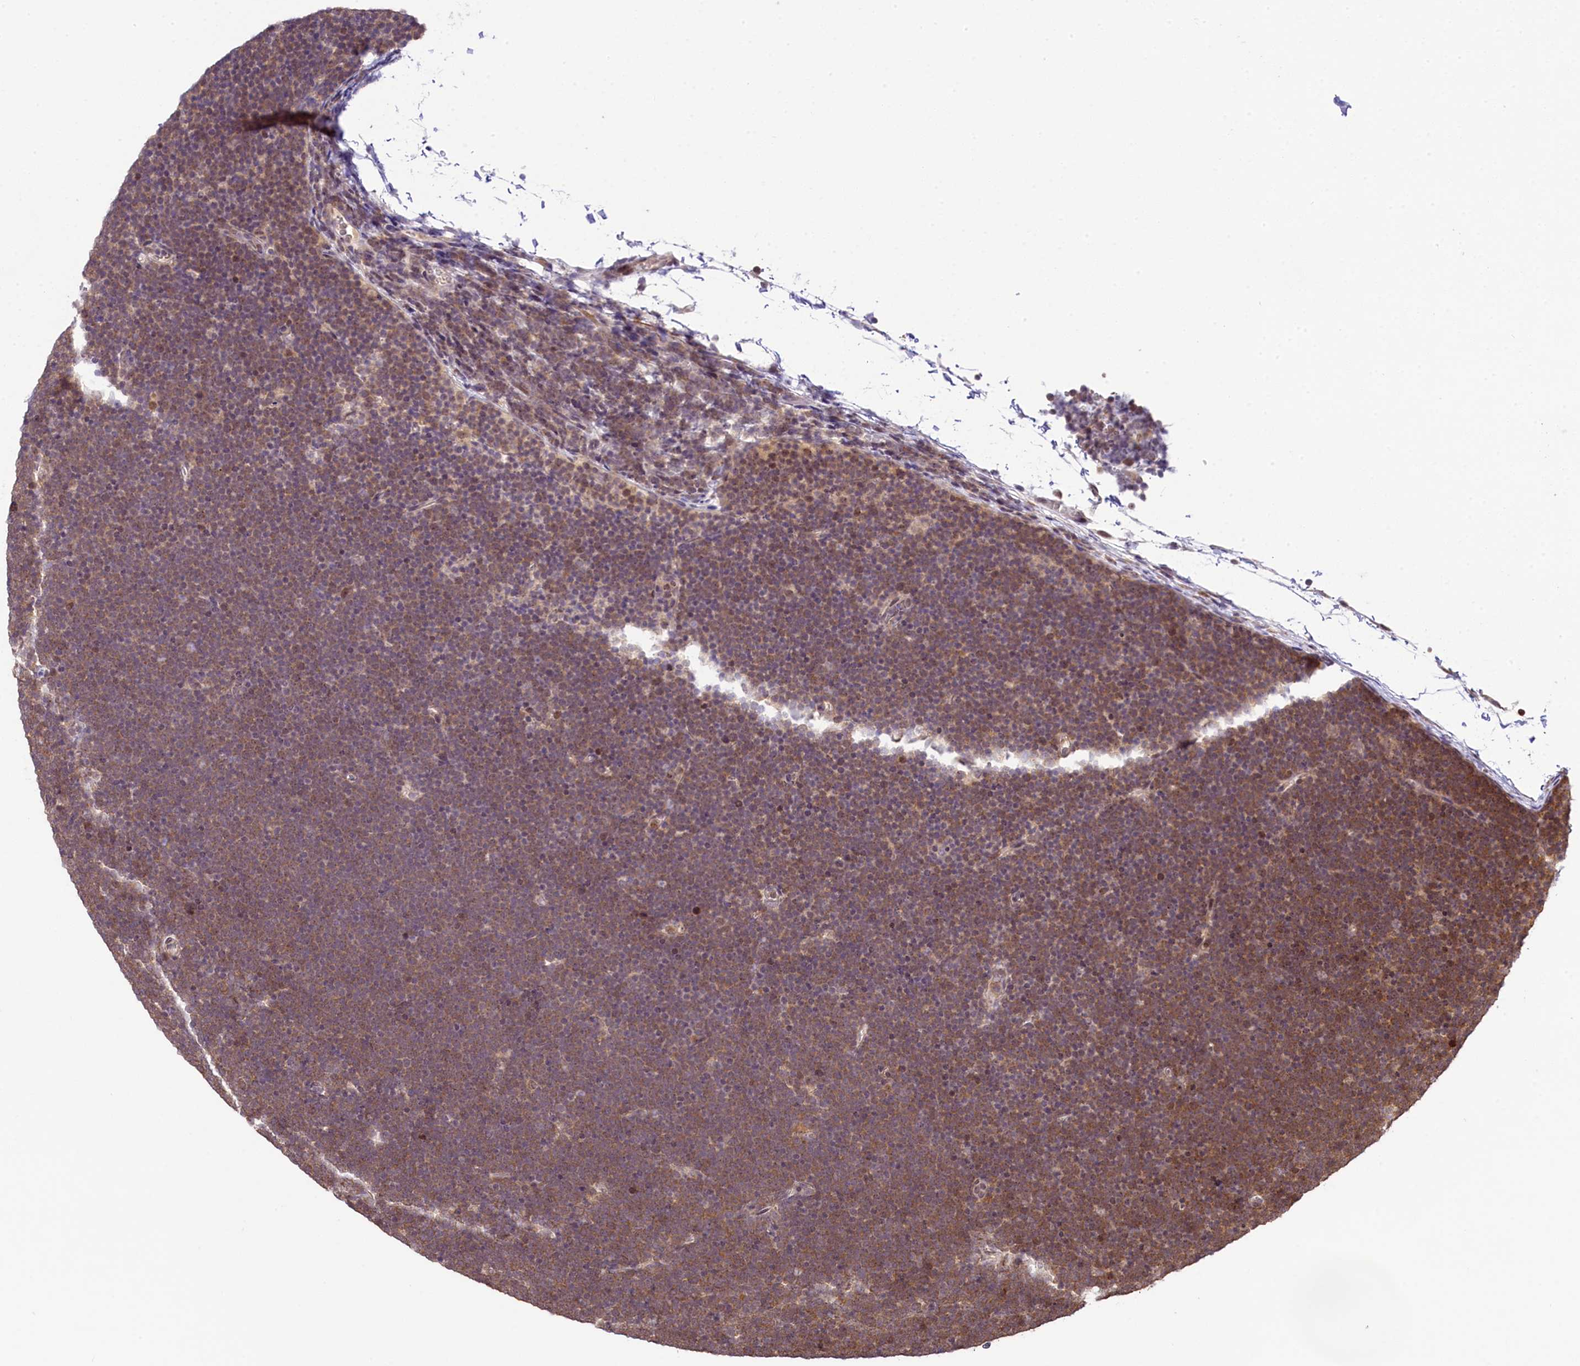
{"staining": {"intensity": "weak", "quantity": ">75%", "location": "cytoplasmic/membranous"}, "tissue": "lymphoma", "cell_type": "Tumor cells", "image_type": "cancer", "snomed": [{"axis": "morphology", "description": "Malignant lymphoma, non-Hodgkin's type, High grade"}, {"axis": "topography", "description": "Lymph node"}], "caption": "A histopathology image showing weak cytoplasmic/membranous expression in approximately >75% of tumor cells in high-grade malignant lymphoma, non-Hodgkin's type, as visualized by brown immunohistochemical staining.", "gene": "RBBP8", "patient": {"sex": "male", "age": 13}}